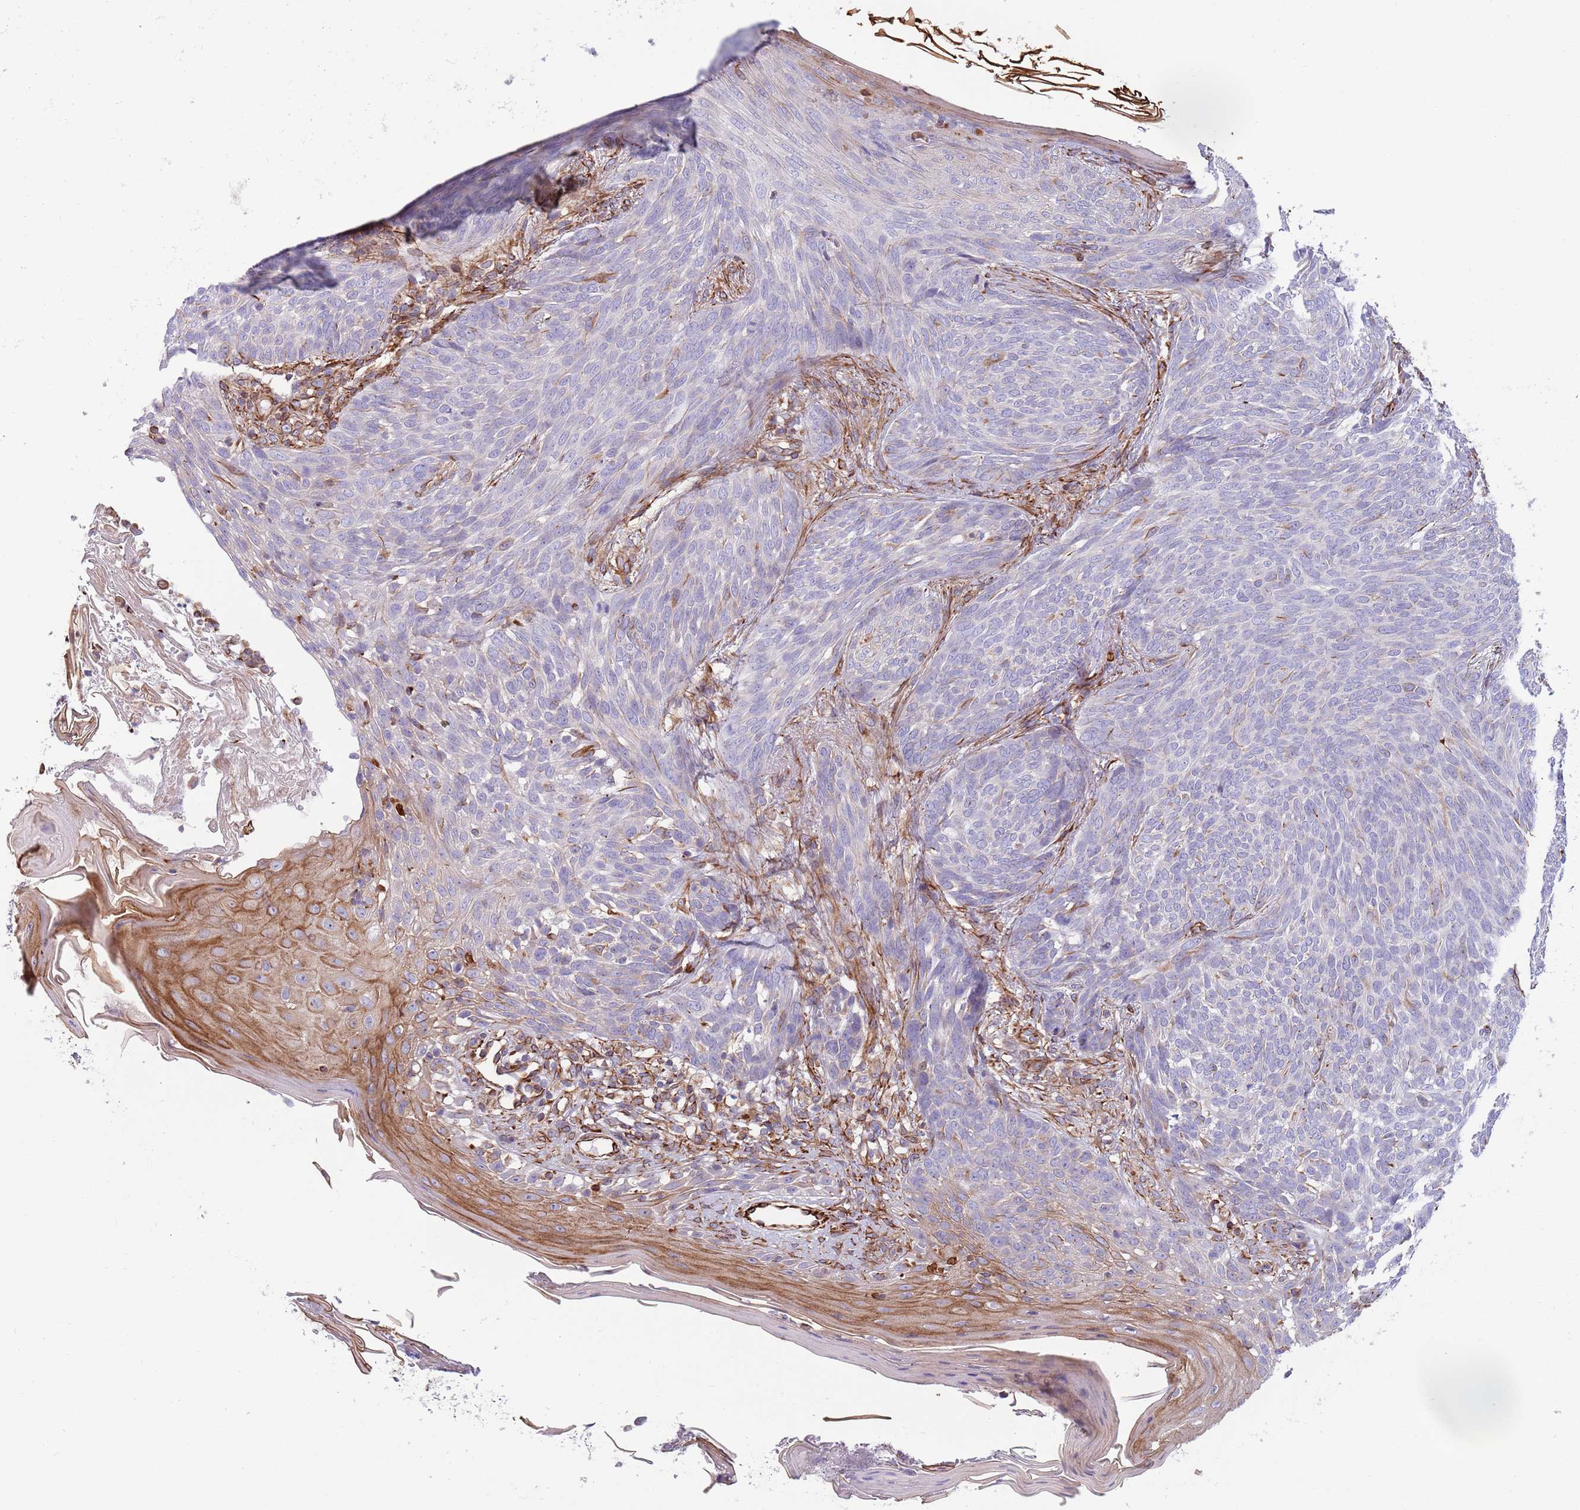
{"staining": {"intensity": "negative", "quantity": "none", "location": "none"}, "tissue": "skin cancer", "cell_type": "Tumor cells", "image_type": "cancer", "snomed": [{"axis": "morphology", "description": "Basal cell carcinoma"}, {"axis": "topography", "description": "Skin"}], "caption": "This is an IHC micrograph of skin cancer (basal cell carcinoma). There is no positivity in tumor cells.", "gene": "MOGAT1", "patient": {"sex": "female", "age": 86}}